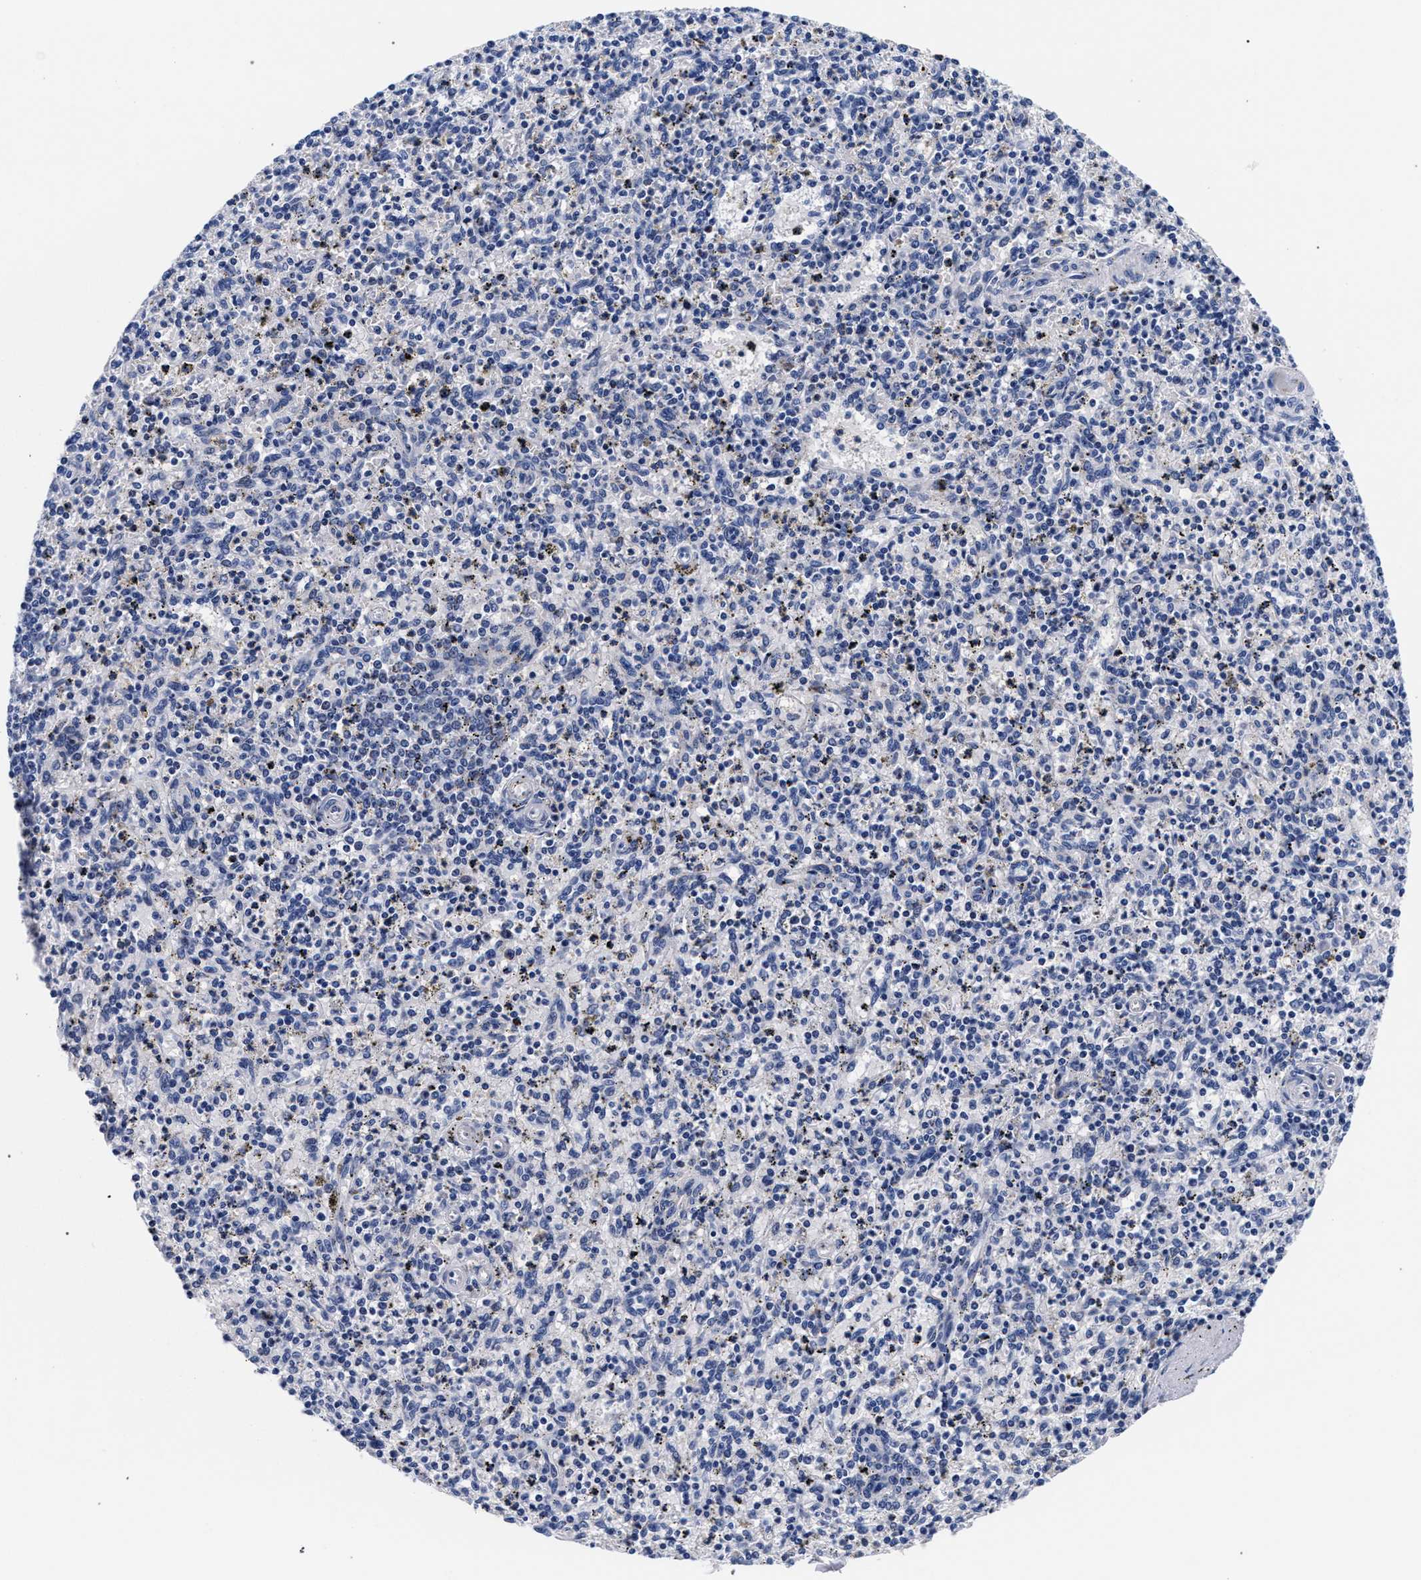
{"staining": {"intensity": "negative", "quantity": "none", "location": "none"}, "tissue": "spleen", "cell_type": "Cells in red pulp", "image_type": "normal", "snomed": [{"axis": "morphology", "description": "Normal tissue, NOS"}, {"axis": "topography", "description": "Spleen"}], "caption": "A photomicrograph of human spleen is negative for staining in cells in red pulp. (DAB (3,3'-diaminobenzidine) immunohistochemistry (IHC), high magnification).", "gene": "RAB3B", "patient": {"sex": "male", "age": 72}}